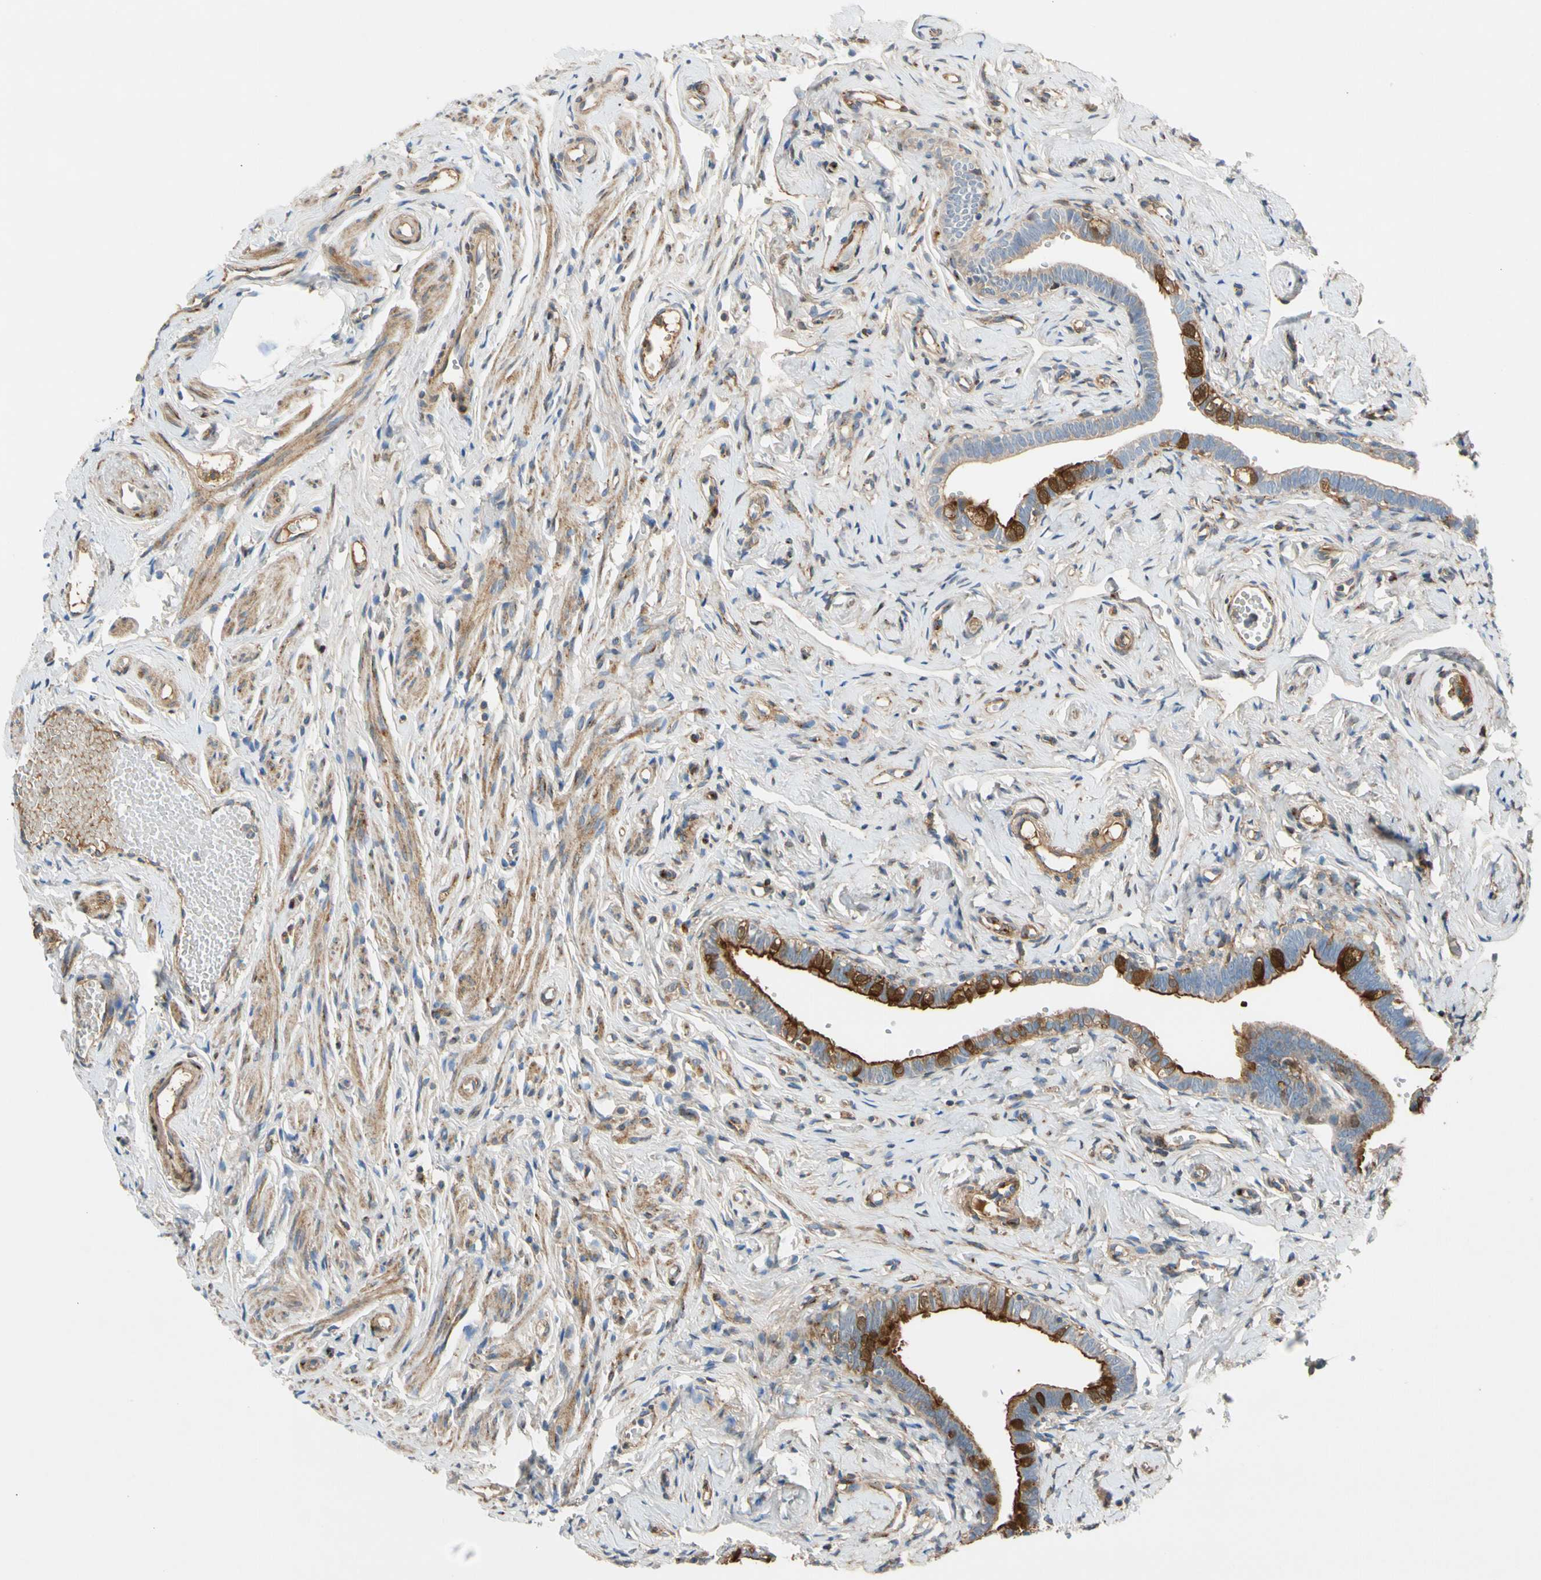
{"staining": {"intensity": "moderate", "quantity": "25%-75%", "location": "cytoplasmic/membranous"}, "tissue": "fallopian tube", "cell_type": "Glandular cells", "image_type": "normal", "snomed": [{"axis": "morphology", "description": "Normal tissue, NOS"}, {"axis": "topography", "description": "Fallopian tube"}], "caption": "Glandular cells show medium levels of moderate cytoplasmic/membranous staining in approximately 25%-75% of cells in unremarkable human fallopian tube.", "gene": "ENTREP3", "patient": {"sex": "female", "age": 71}}